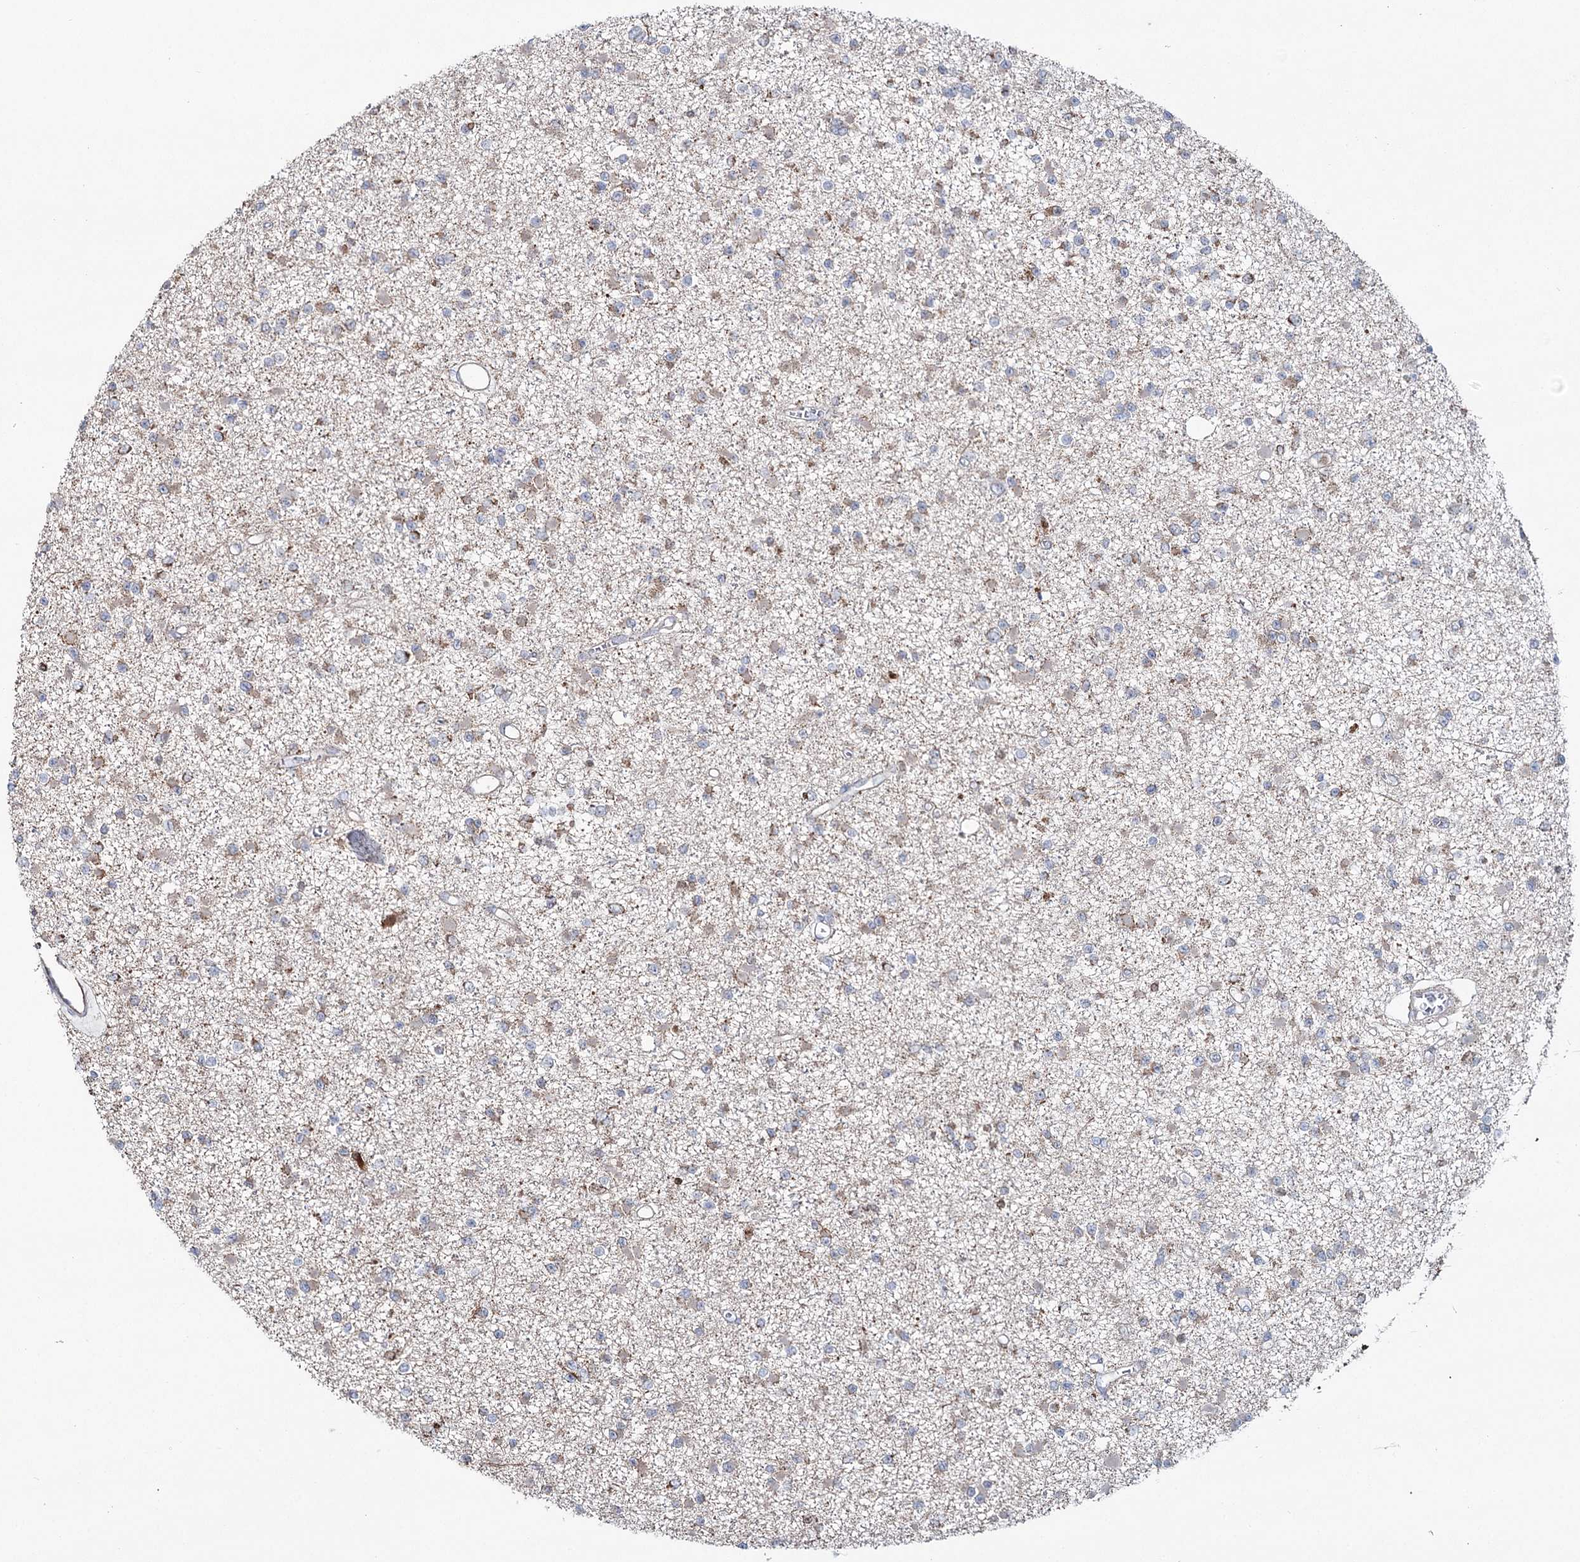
{"staining": {"intensity": "weak", "quantity": "25%-75%", "location": "cytoplasmic/membranous"}, "tissue": "glioma", "cell_type": "Tumor cells", "image_type": "cancer", "snomed": [{"axis": "morphology", "description": "Glioma, malignant, Low grade"}, {"axis": "topography", "description": "Brain"}], "caption": "Protein analysis of malignant glioma (low-grade) tissue displays weak cytoplasmic/membranous positivity in about 25%-75% of tumor cells. The staining was performed using DAB, with brown indicating positive protein expression. Nuclei are stained blue with hematoxylin.", "gene": "PDHX", "patient": {"sex": "female", "age": 22}}